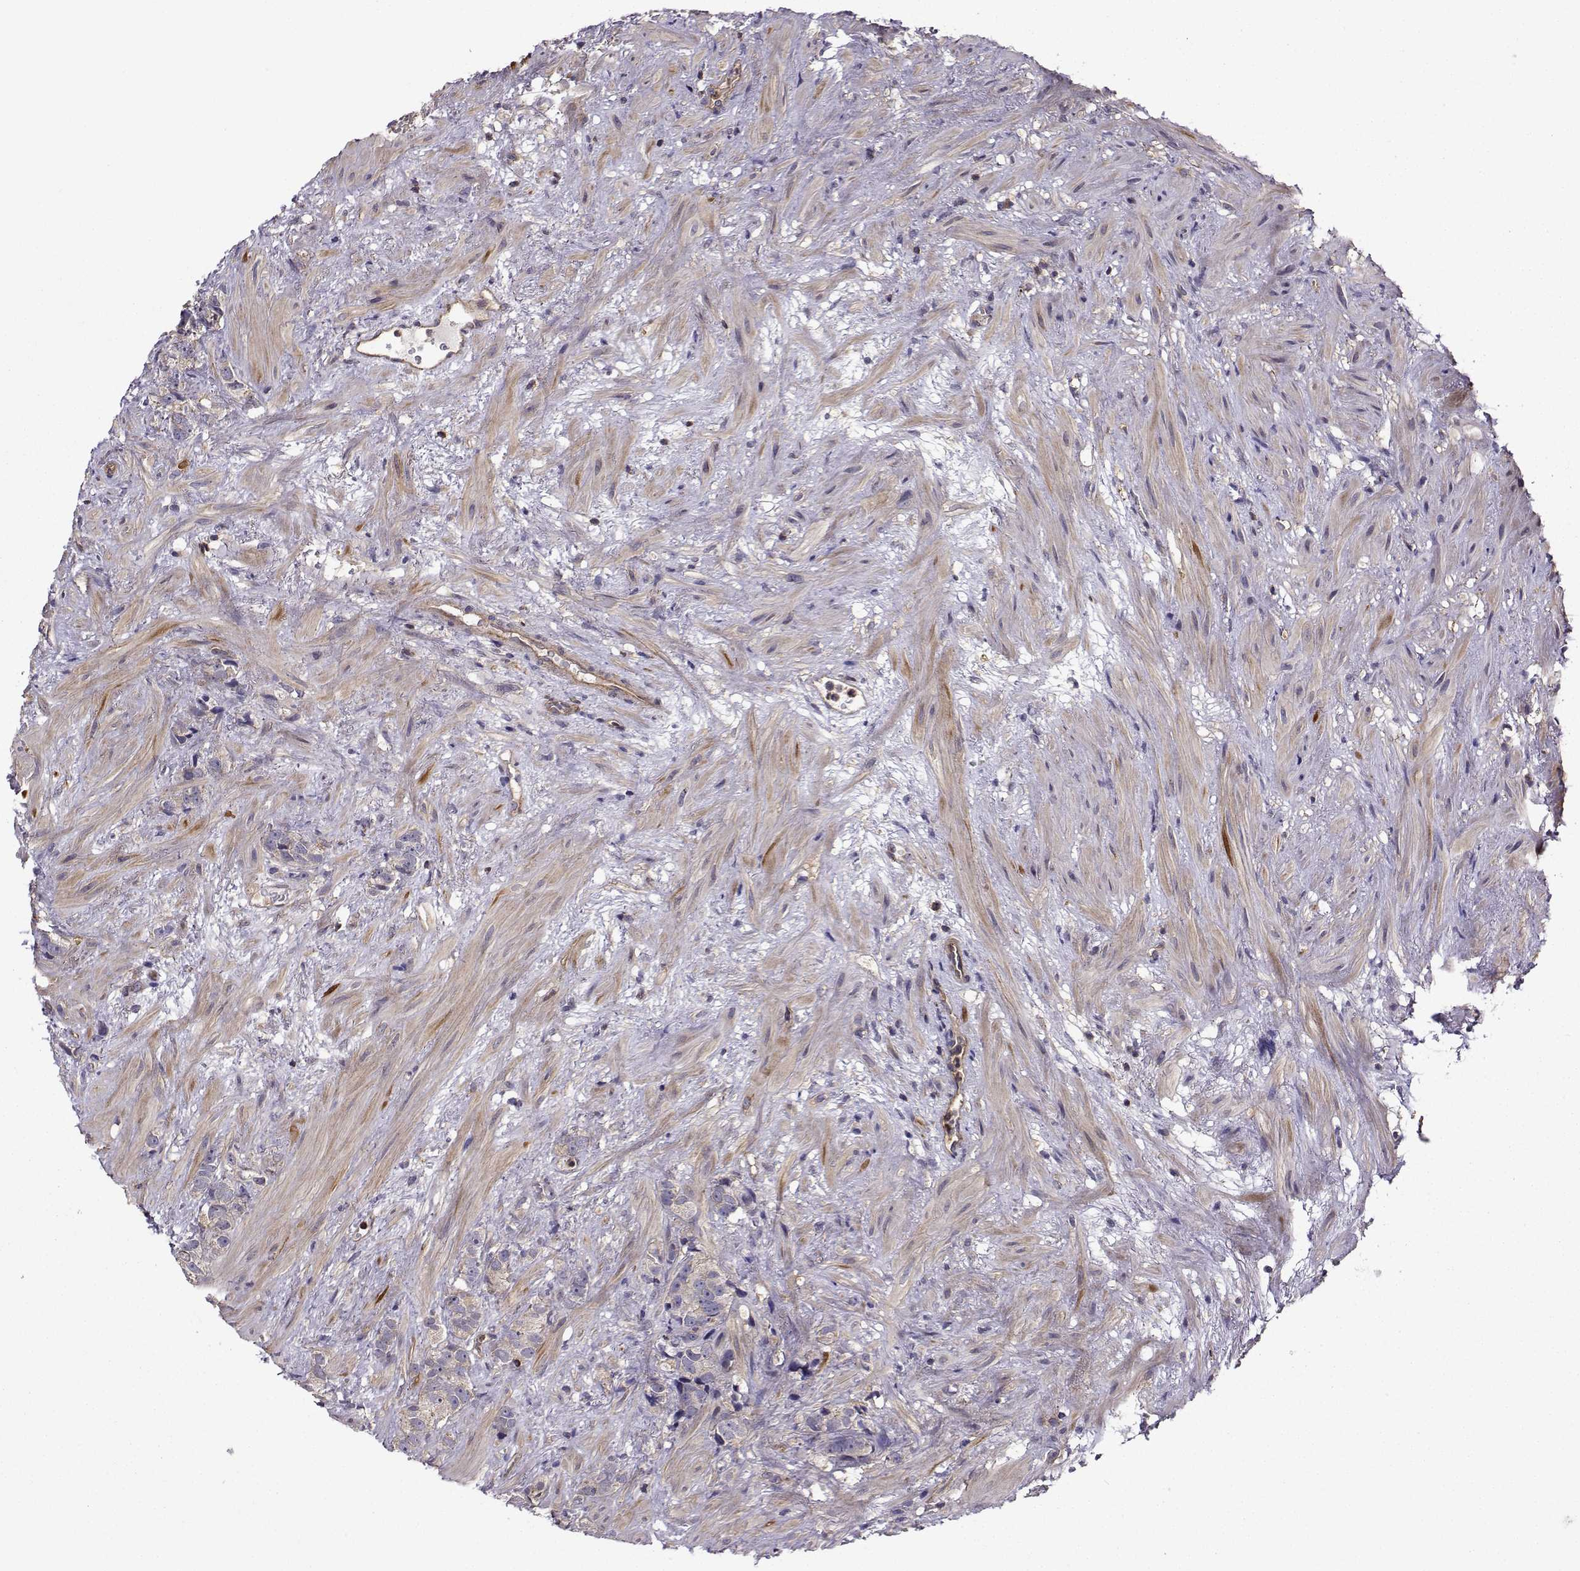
{"staining": {"intensity": "negative", "quantity": "none", "location": "none"}, "tissue": "prostate cancer", "cell_type": "Tumor cells", "image_type": "cancer", "snomed": [{"axis": "morphology", "description": "Adenocarcinoma, High grade"}, {"axis": "topography", "description": "Prostate"}], "caption": "DAB (3,3'-diaminobenzidine) immunohistochemical staining of human prostate adenocarcinoma (high-grade) demonstrates no significant staining in tumor cells. (DAB immunohistochemistry (IHC), high magnification).", "gene": "ITGB8", "patient": {"sex": "male", "age": 90}}